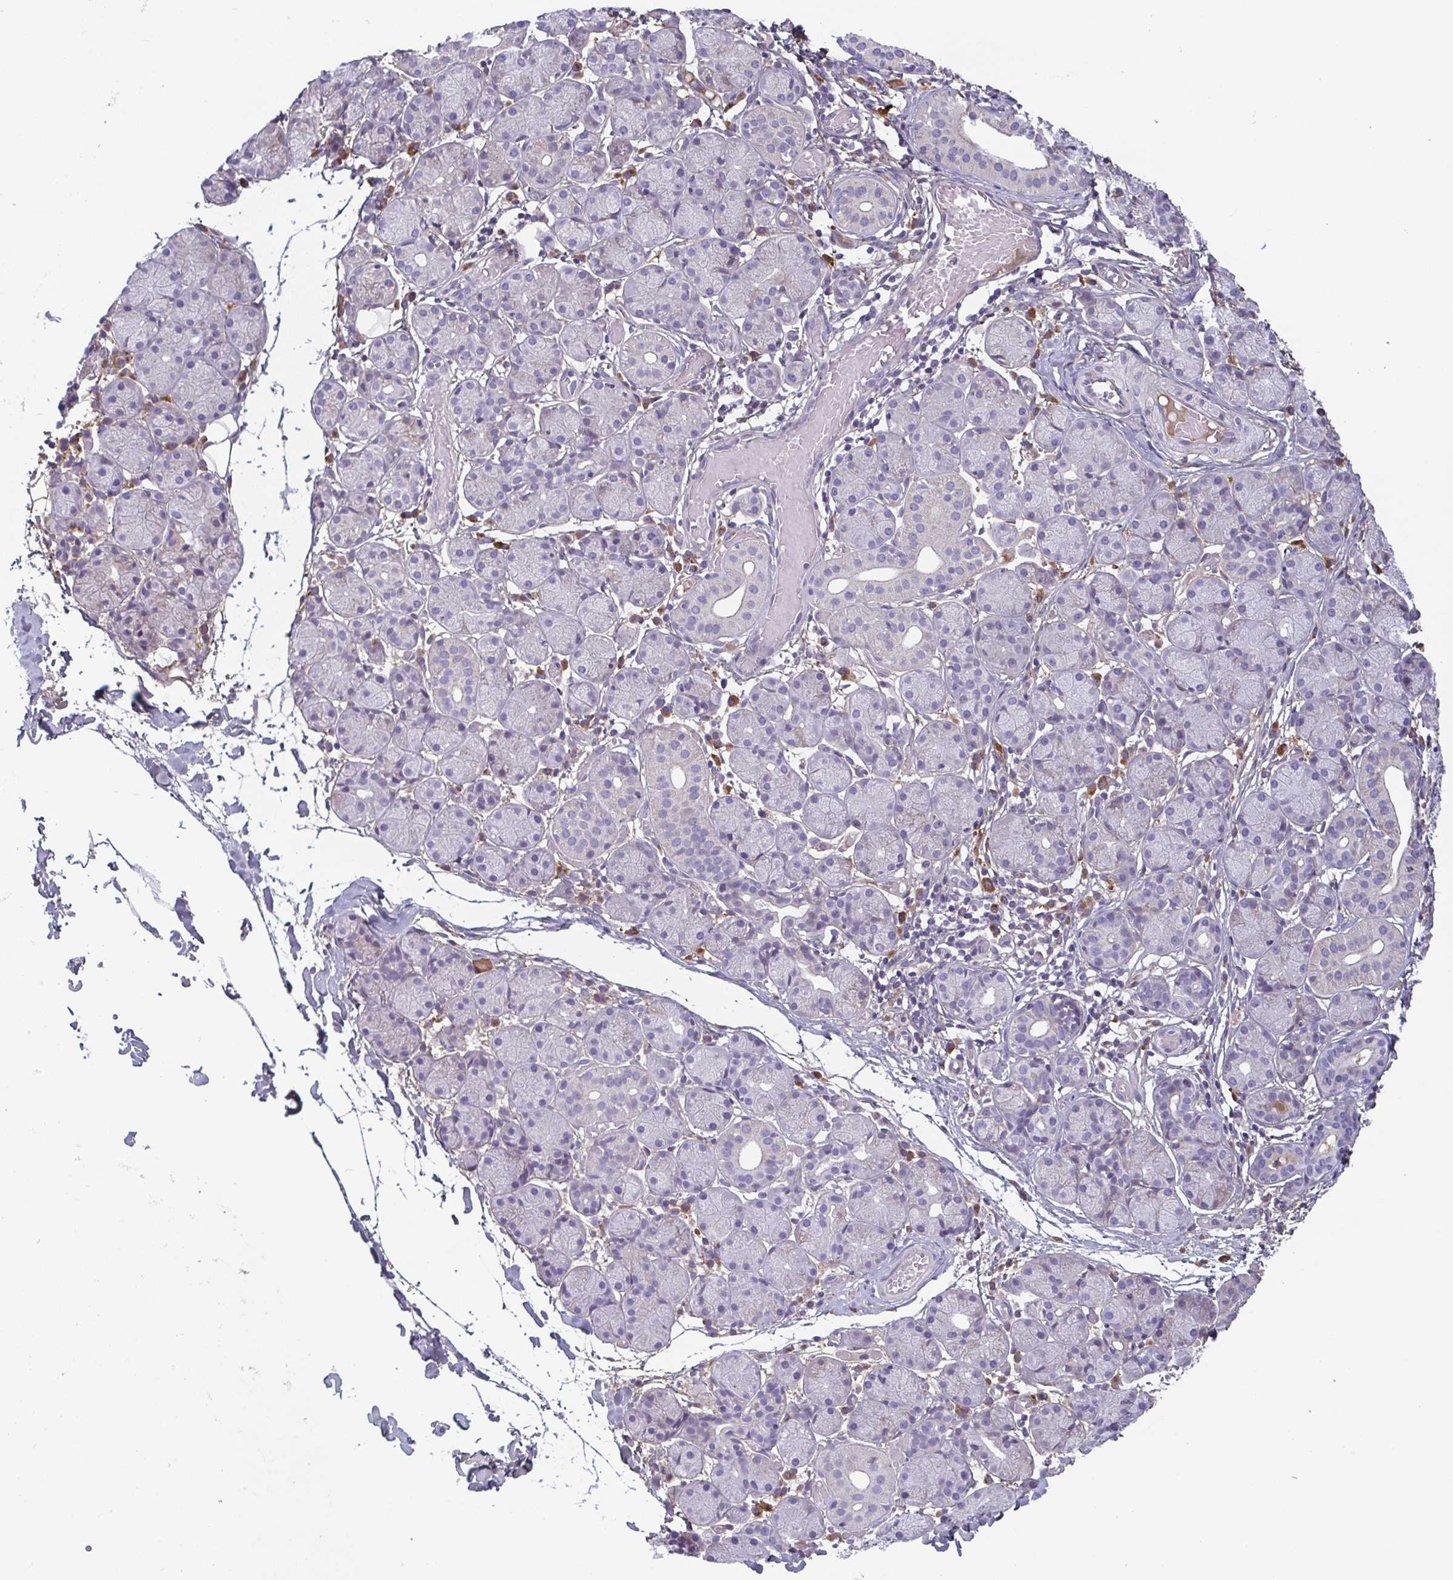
{"staining": {"intensity": "negative", "quantity": "none", "location": "none"}, "tissue": "salivary gland", "cell_type": "Glandular cells", "image_type": "normal", "snomed": [{"axis": "morphology", "description": "Normal tissue, NOS"}, {"axis": "topography", "description": "Salivary gland"}], "caption": "High magnification brightfield microscopy of benign salivary gland stained with DAB (3,3'-diaminobenzidine) (brown) and counterstained with hematoxylin (blue): glandular cells show no significant expression. The staining is performed using DAB brown chromogen with nuclei counter-stained in using hematoxylin.", "gene": "ECM1", "patient": {"sex": "female", "age": 24}}